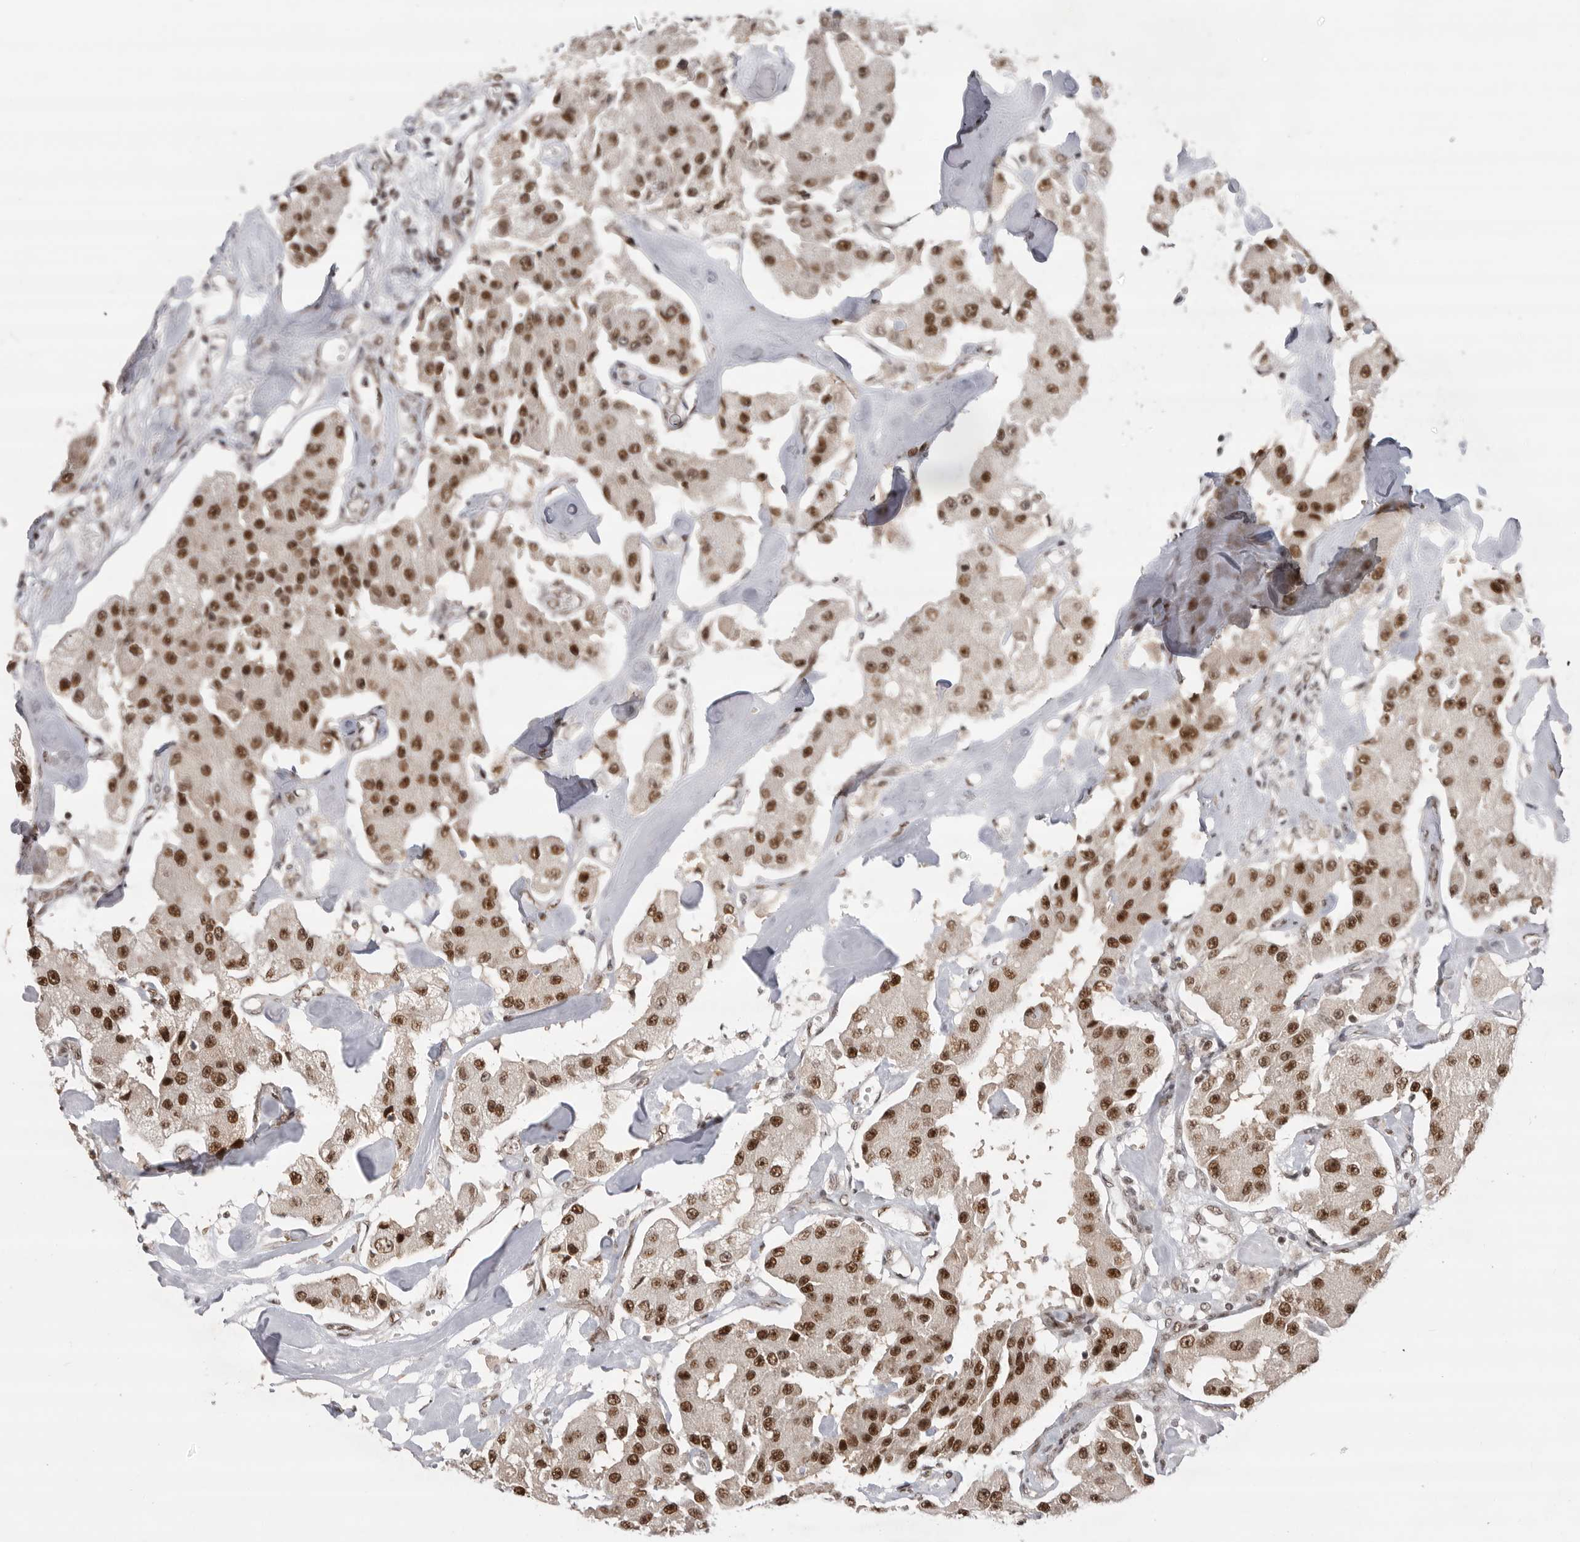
{"staining": {"intensity": "strong", "quantity": ">75%", "location": "nuclear"}, "tissue": "carcinoid", "cell_type": "Tumor cells", "image_type": "cancer", "snomed": [{"axis": "morphology", "description": "Carcinoid, malignant, NOS"}, {"axis": "topography", "description": "Pancreas"}], "caption": "This is an image of immunohistochemistry (IHC) staining of carcinoid, which shows strong positivity in the nuclear of tumor cells.", "gene": "ZNF830", "patient": {"sex": "male", "age": 41}}